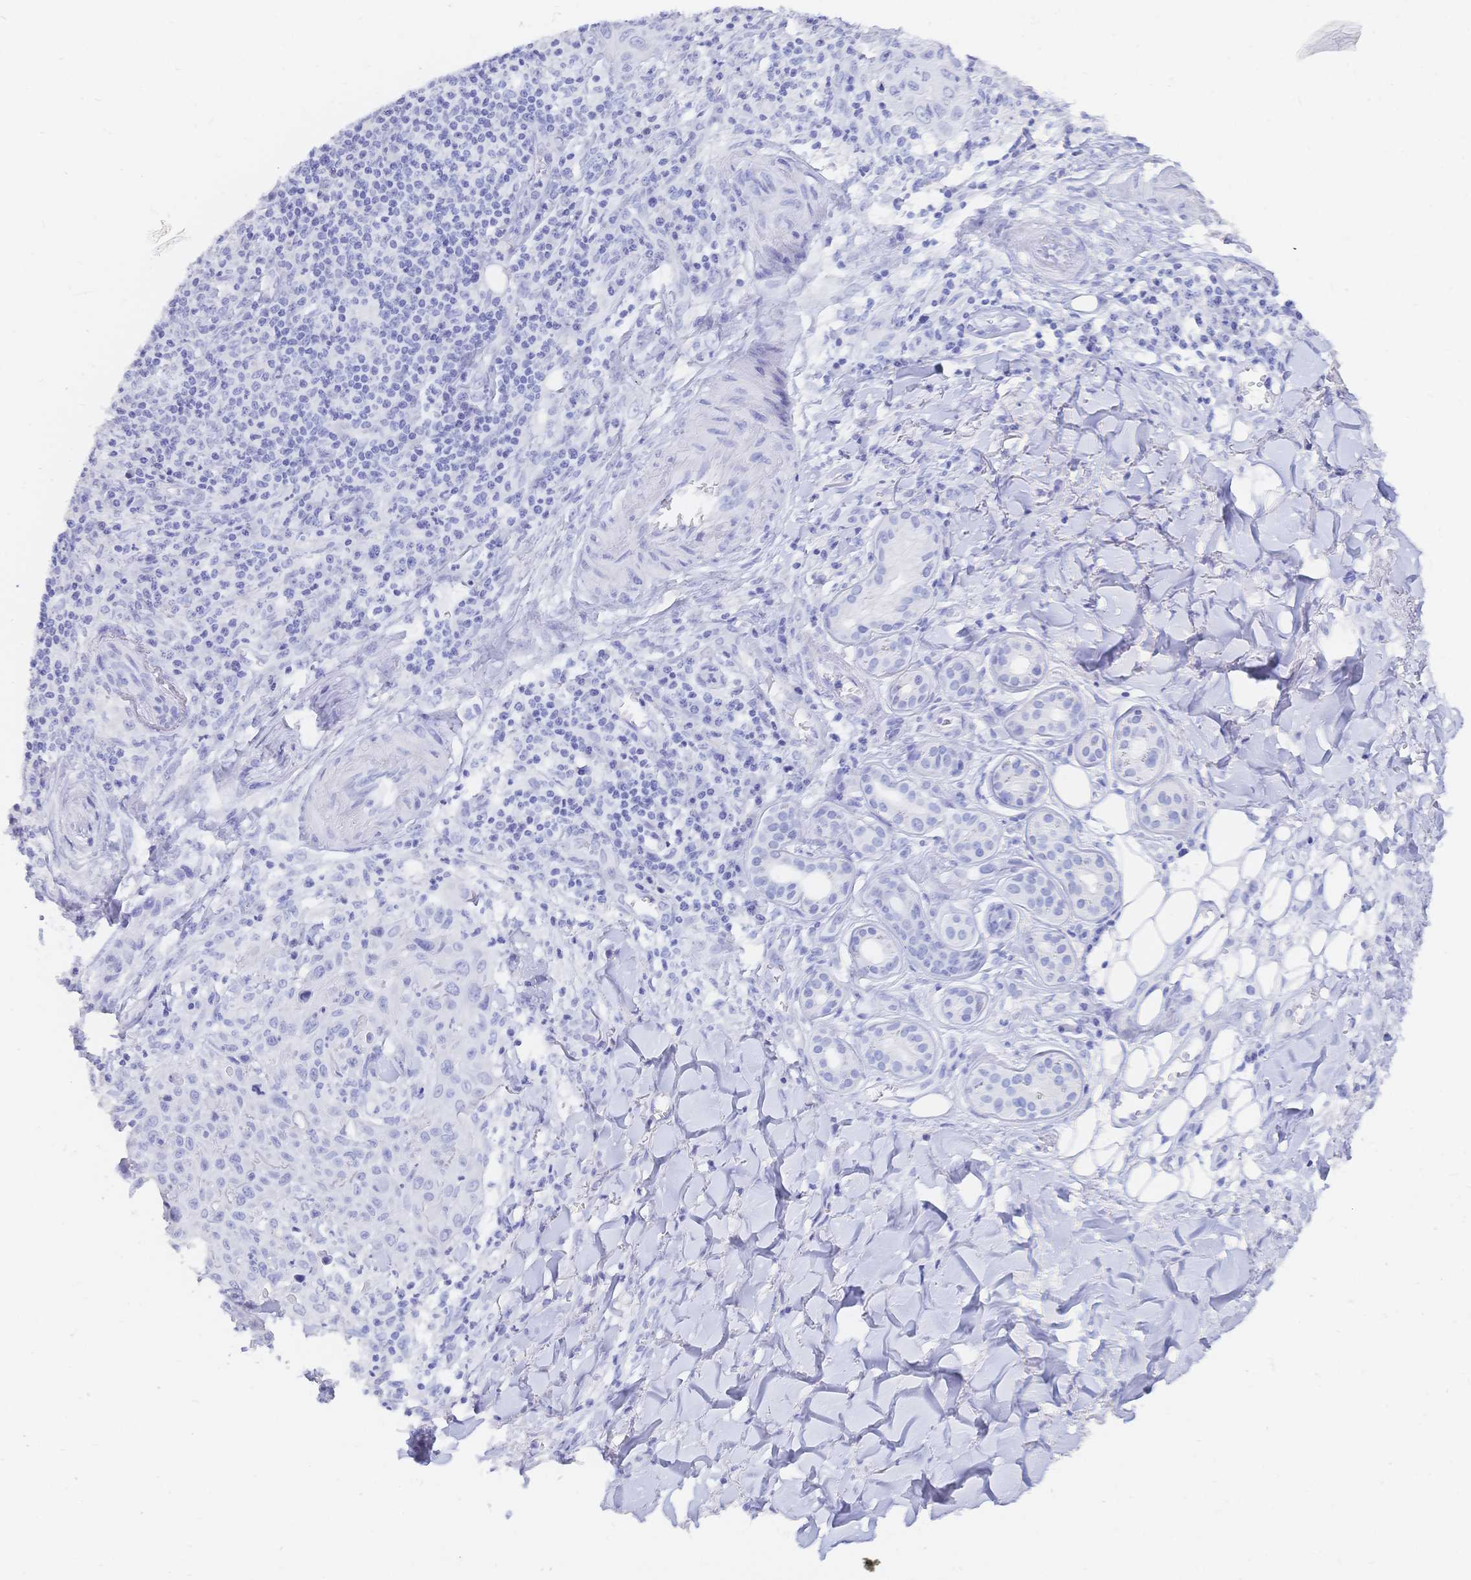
{"staining": {"intensity": "negative", "quantity": "none", "location": "none"}, "tissue": "skin cancer", "cell_type": "Tumor cells", "image_type": "cancer", "snomed": [{"axis": "morphology", "description": "Squamous cell carcinoma, NOS"}, {"axis": "topography", "description": "Skin"}], "caption": "A histopathology image of human skin cancer (squamous cell carcinoma) is negative for staining in tumor cells.", "gene": "MEP1B", "patient": {"sex": "male", "age": 75}}